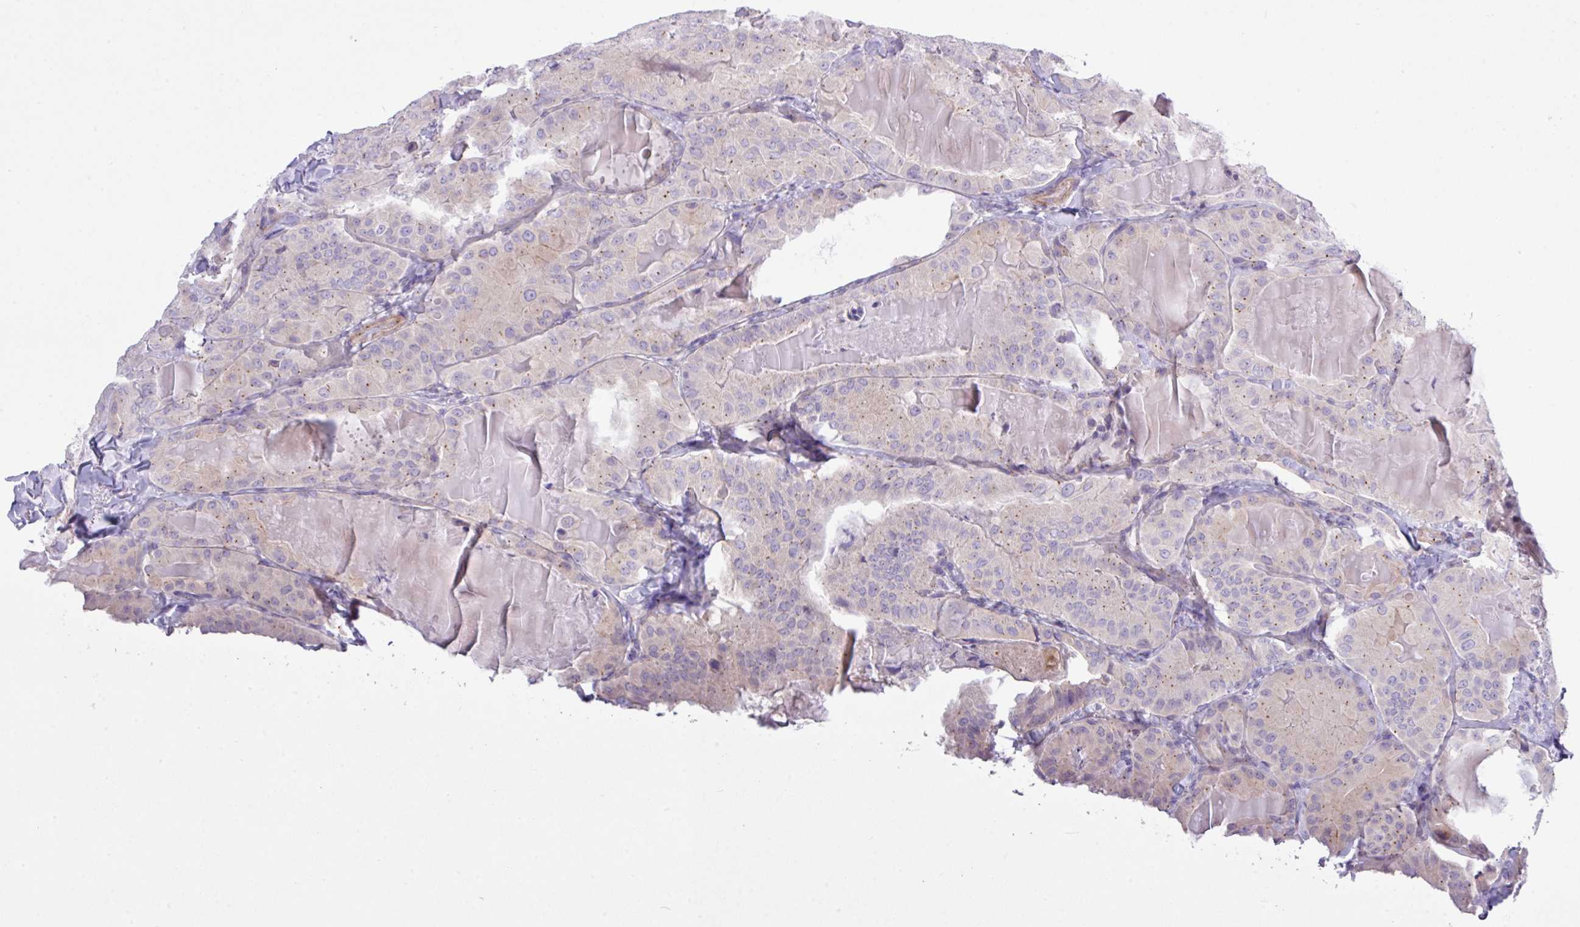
{"staining": {"intensity": "weak", "quantity": "25%-75%", "location": "cytoplasmic/membranous"}, "tissue": "thyroid cancer", "cell_type": "Tumor cells", "image_type": "cancer", "snomed": [{"axis": "morphology", "description": "Papillary adenocarcinoma, NOS"}, {"axis": "topography", "description": "Thyroid gland"}], "caption": "Thyroid cancer stained with a protein marker displays weak staining in tumor cells.", "gene": "SPINK8", "patient": {"sex": "female", "age": 68}}